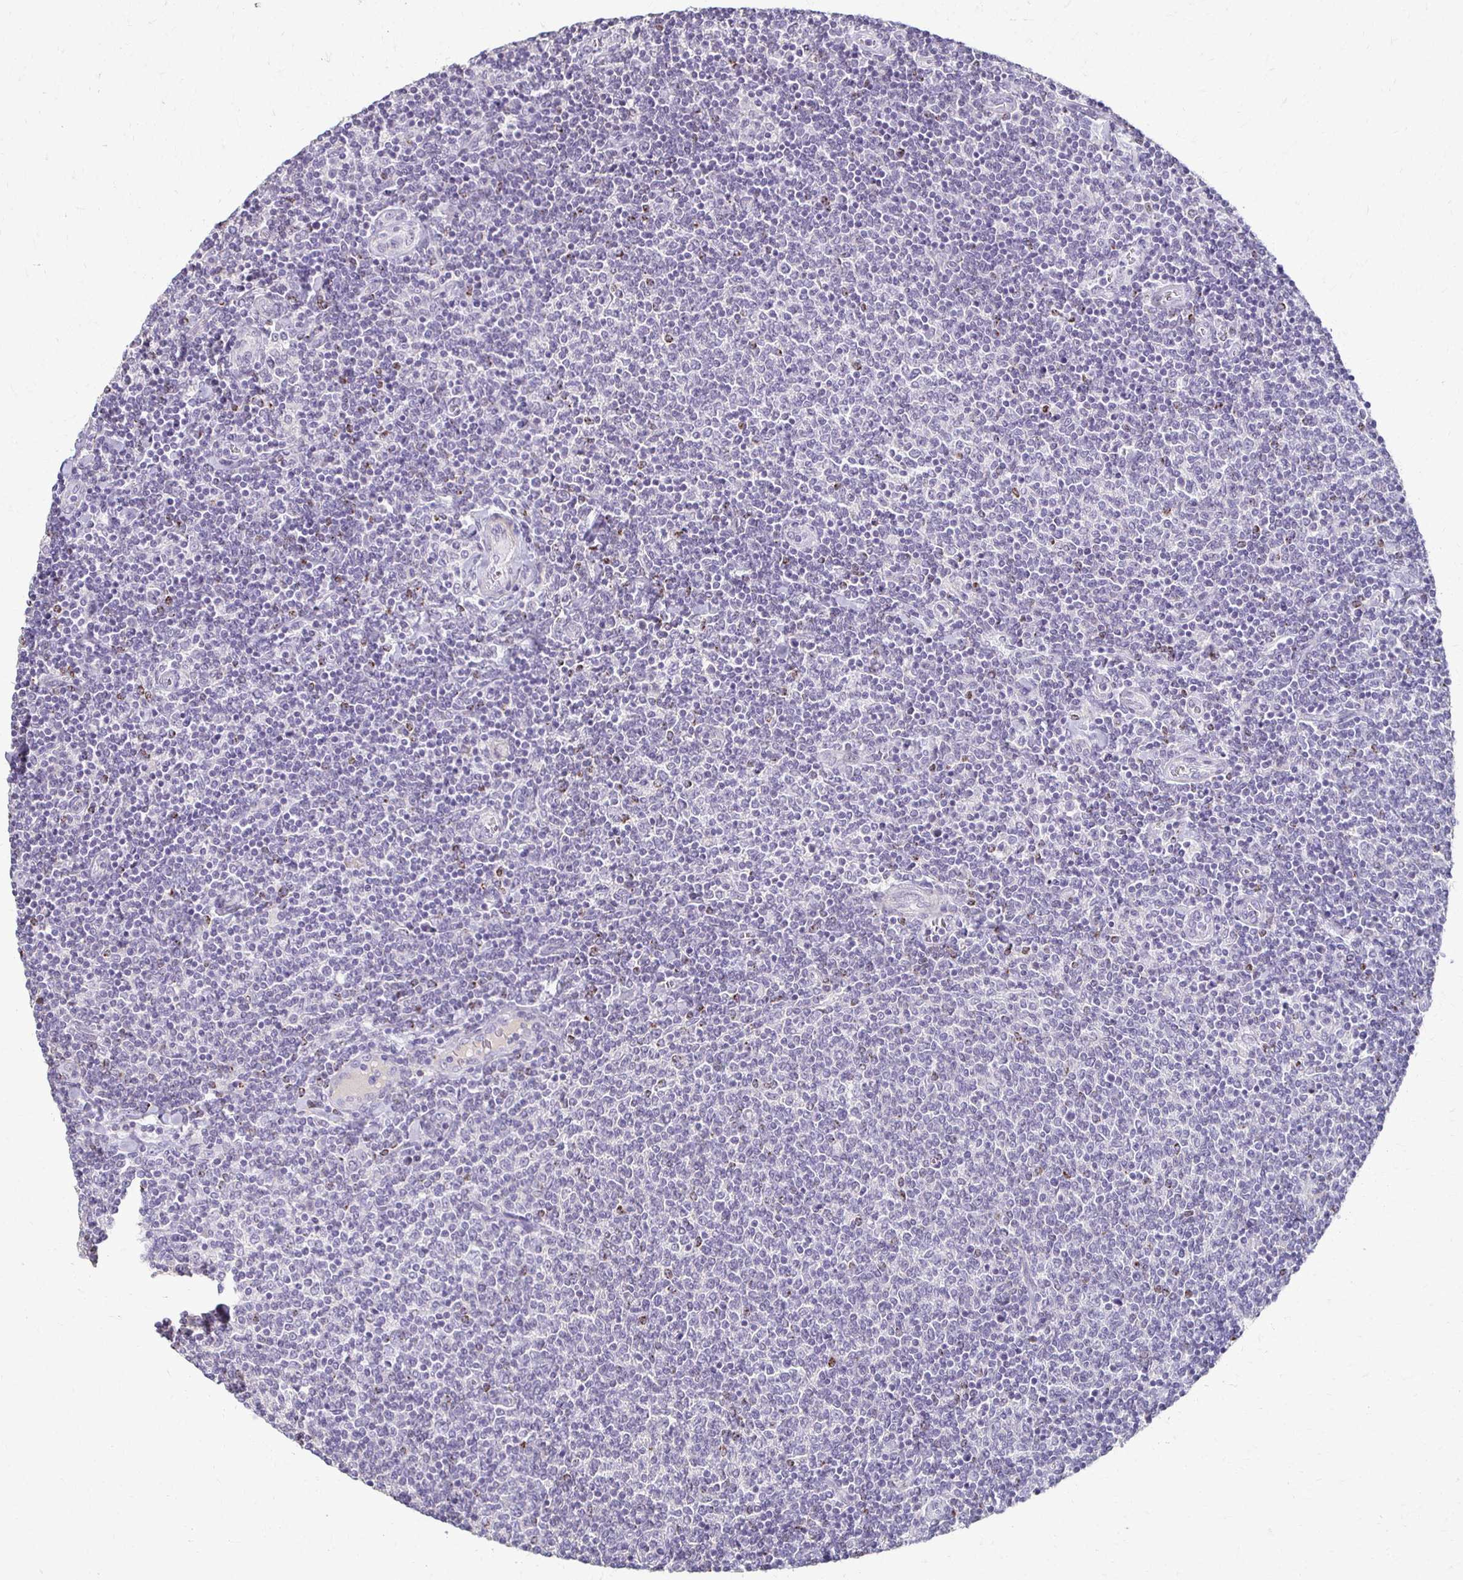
{"staining": {"intensity": "negative", "quantity": "none", "location": "none"}, "tissue": "lymphoma", "cell_type": "Tumor cells", "image_type": "cancer", "snomed": [{"axis": "morphology", "description": "Malignant lymphoma, non-Hodgkin's type, Low grade"}, {"axis": "topography", "description": "Lymph node"}], "caption": "Protein analysis of low-grade malignant lymphoma, non-Hodgkin's type reveals no significant staining in tumor cells. (DAB immunohistochemistry (IHC), high magnification).", "gene": "FOXO4", "patient": {"sex": "male", "age": 52}}